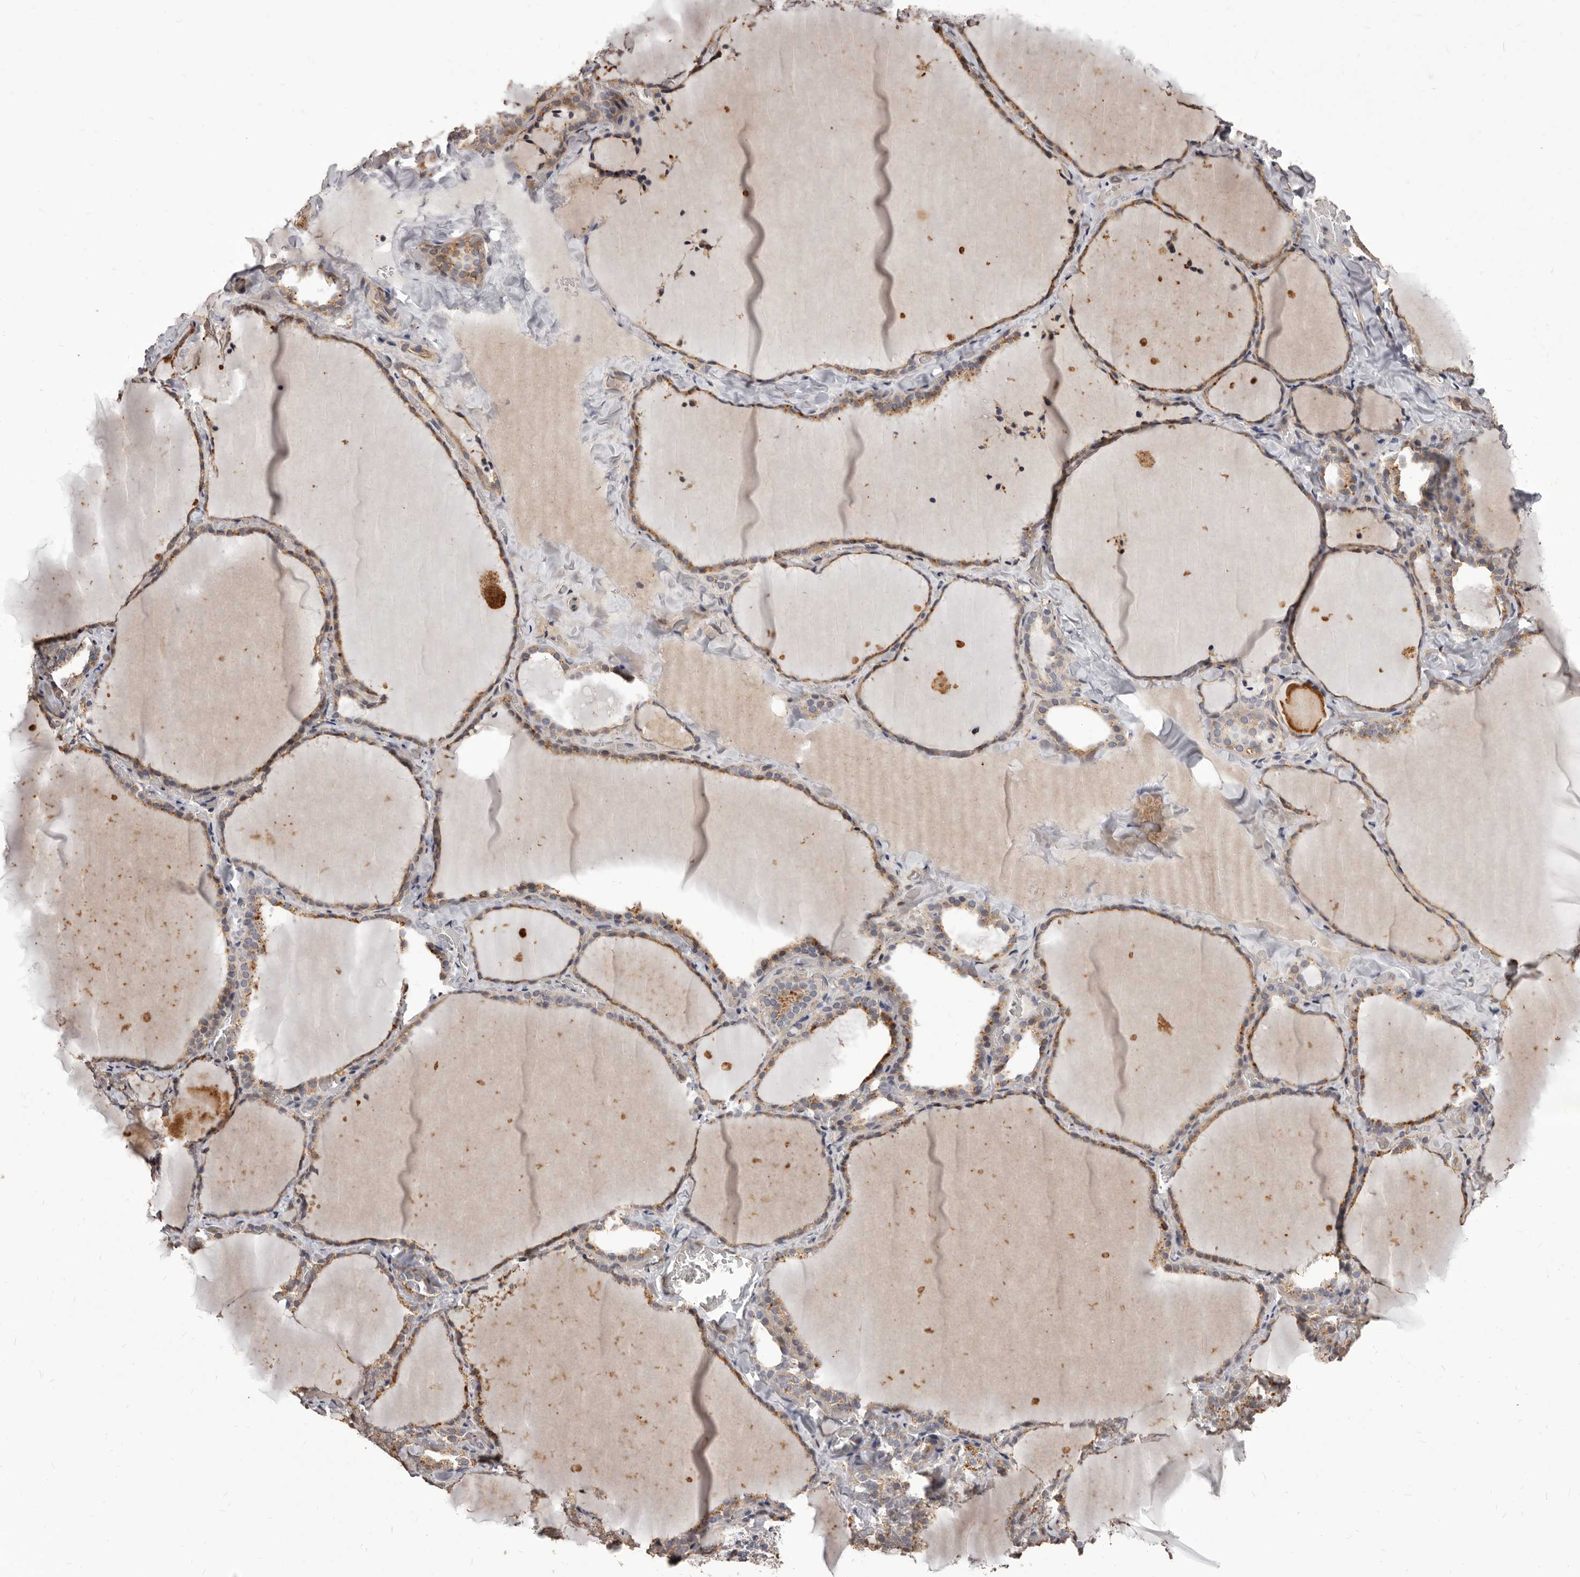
{"staining": {"intensity": "moderate", "quantity": ">75%", "location": "cytoplasmic/membranous"}, "tissue": "thyroid gland", "cell_type": "Glandular cells", "image_type": "normal", "snomed": [{"axis": "morphology", "description": "Normal tissue, NOS"}, {"axis": "topography", "description": "Thyroid gland"}], "caption": "A brown stain labels moderate cytoplasmic/membranous positivity of a protein in glandular cells of benign human thyroid gland.", "gene": "ALPK1", "patient": {"sex": "female", "age": 22}}